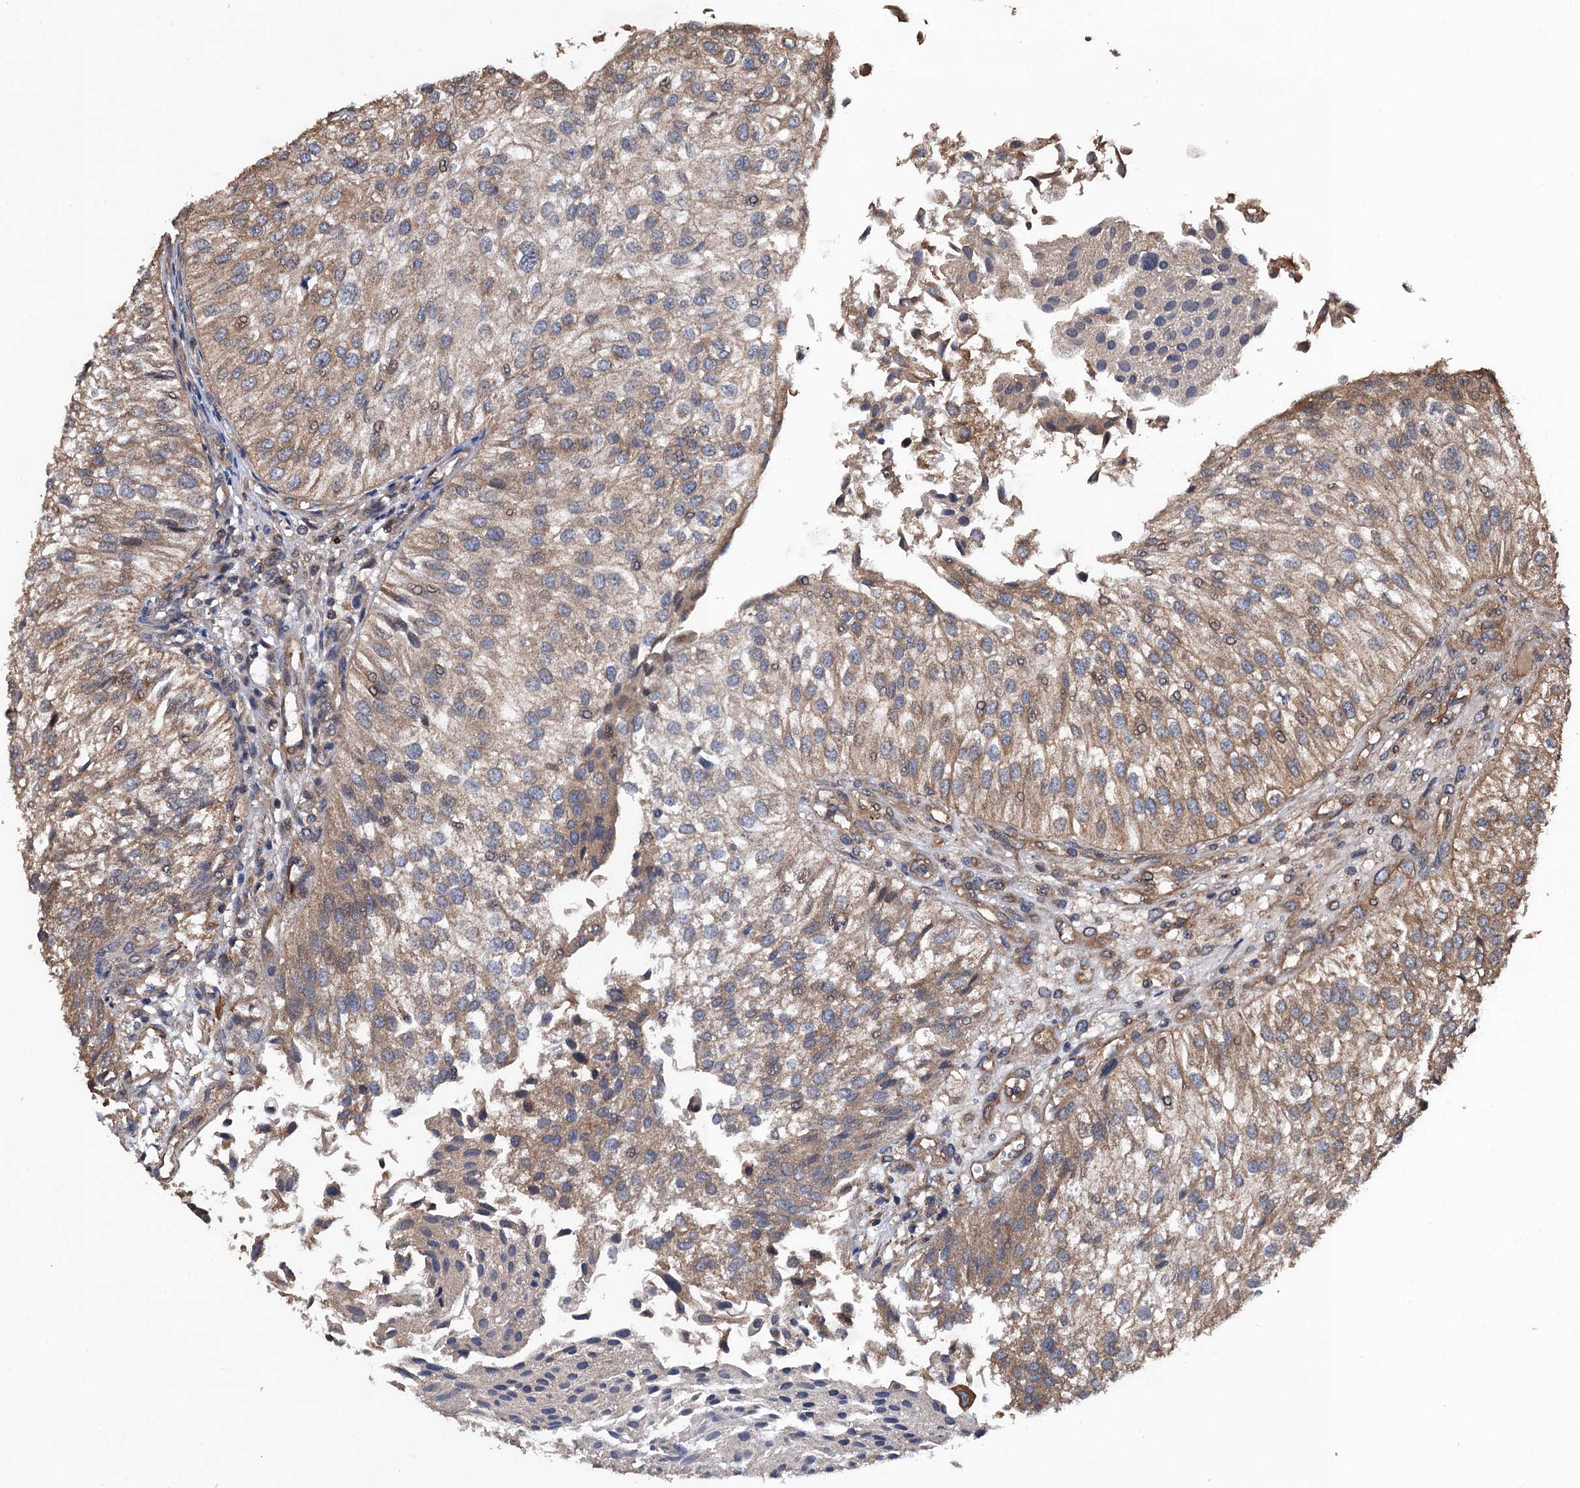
{"staining": {"intensity": "moderate", "quantity": "25%-75%", "location": "cytoplasmic/membranous"}, "tissue": "urothelial cancer", "cell_type": "Tumor cells", "image_type": "cancer", "snomed": [{"axis": "morphology", "description": "Urothelial carcinoma, Low grade"}, {"axis": "topography", "description": "Urinary bladder"}], "caption": "Immunohistochemical staining of human urothelial cancer displays medium levels of moderate cytoplasmic/membranous protein positivity in approximately 25%-75% of tumor cells.", "gene": "PPP4R1", "patient": {"sex": "female", "age": 89}}